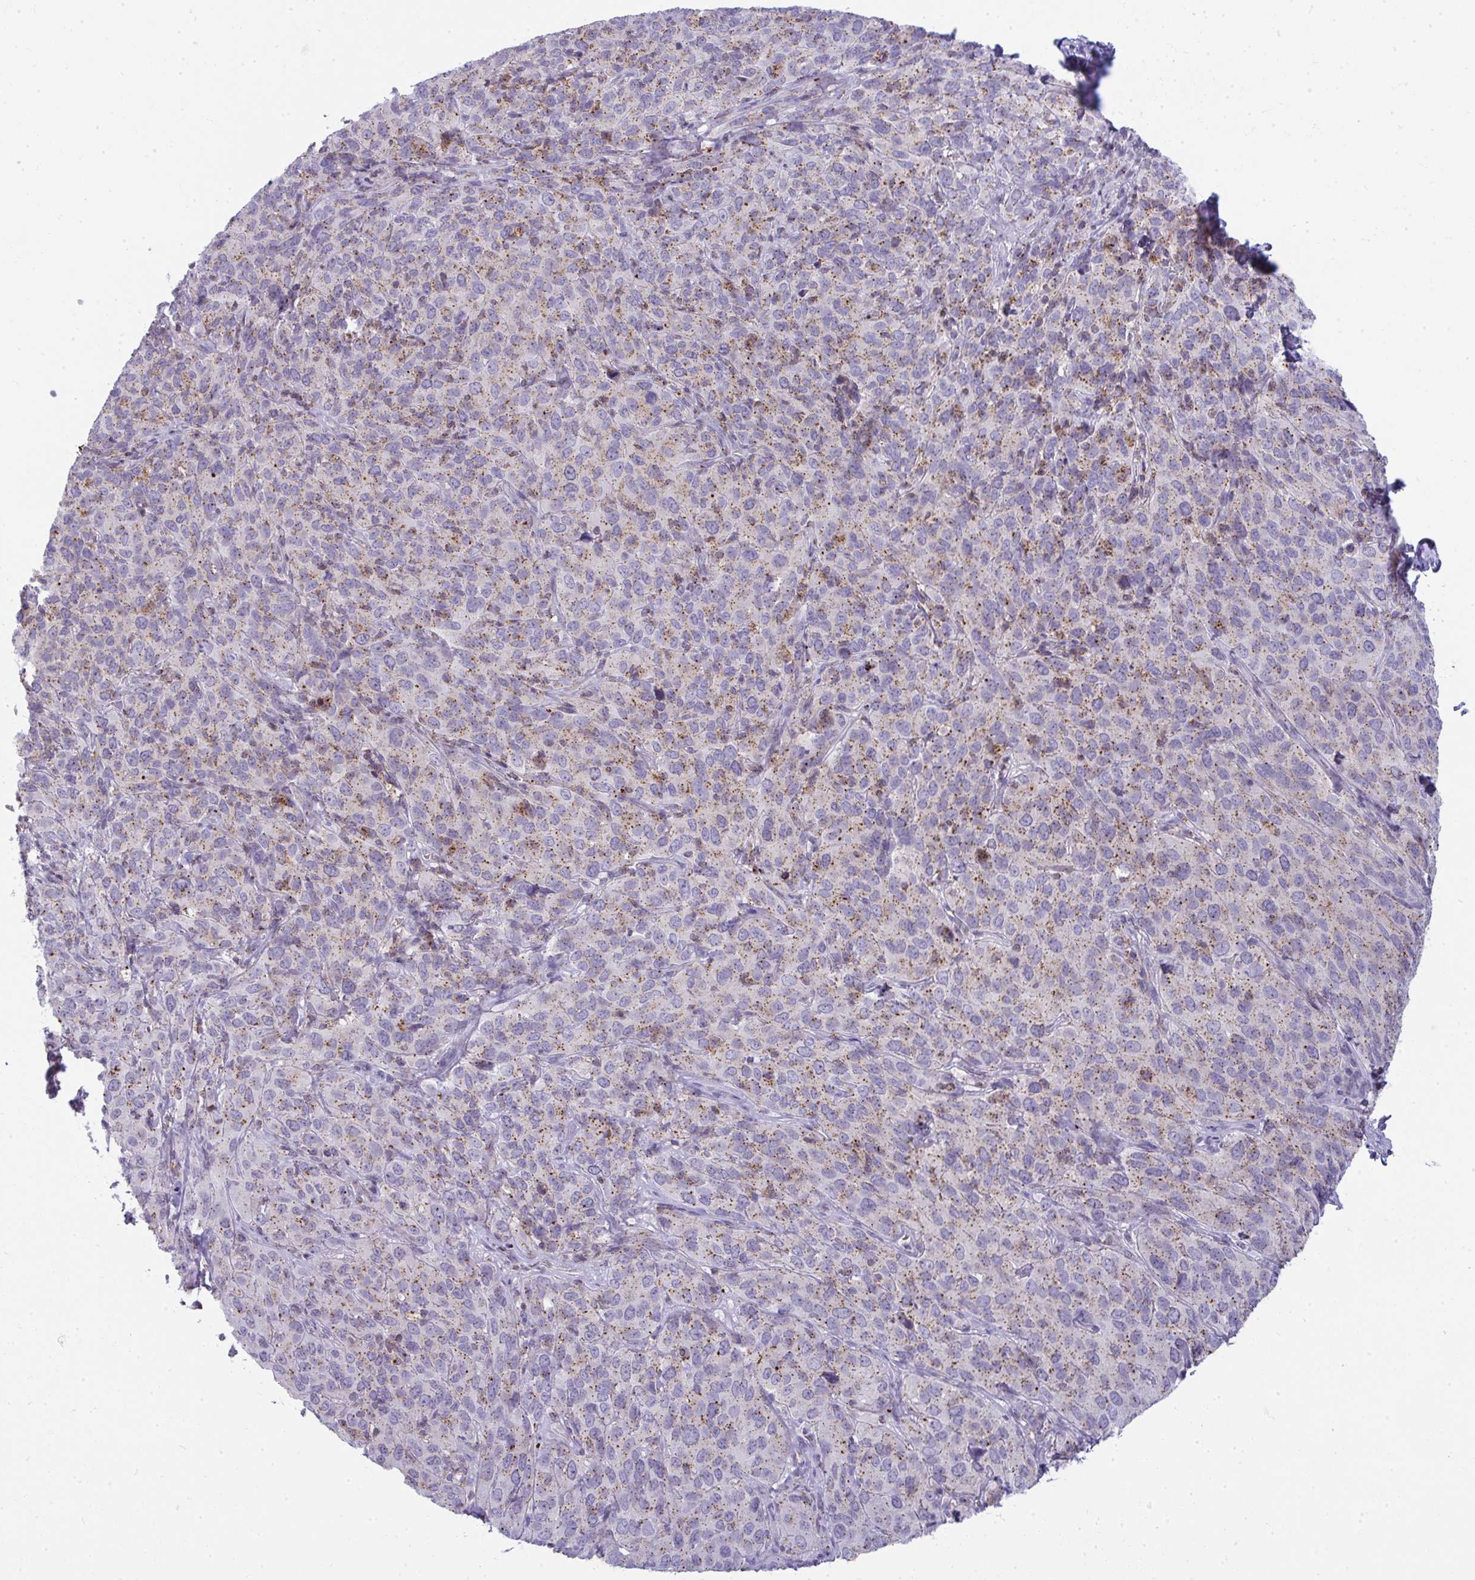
{"staining": {"intensity": "moderate", "quantity": "25%-75%", "location": "cytoplasmic/membranous"}, "tissue": "cervical cancer", "cell_type": "Tumor cells", "image_type": "cancer", "snomed": [{"axis": "morphology", "description": "Squamous cell carcinoma, NOS"}, {"axis": "topography", "description": "Cervix"}], "caption": "Immunohistochemistry photomicrograph of human squamous cell carcinoma (cervical) stained for a protein (brown), which demonstrates medium levels of moderate cytoplasmic/membranous staining in approximately 25%-75% of tumor cells.", "gene": "VPS4B", "patient": {"sex": "female", "age": 51}}